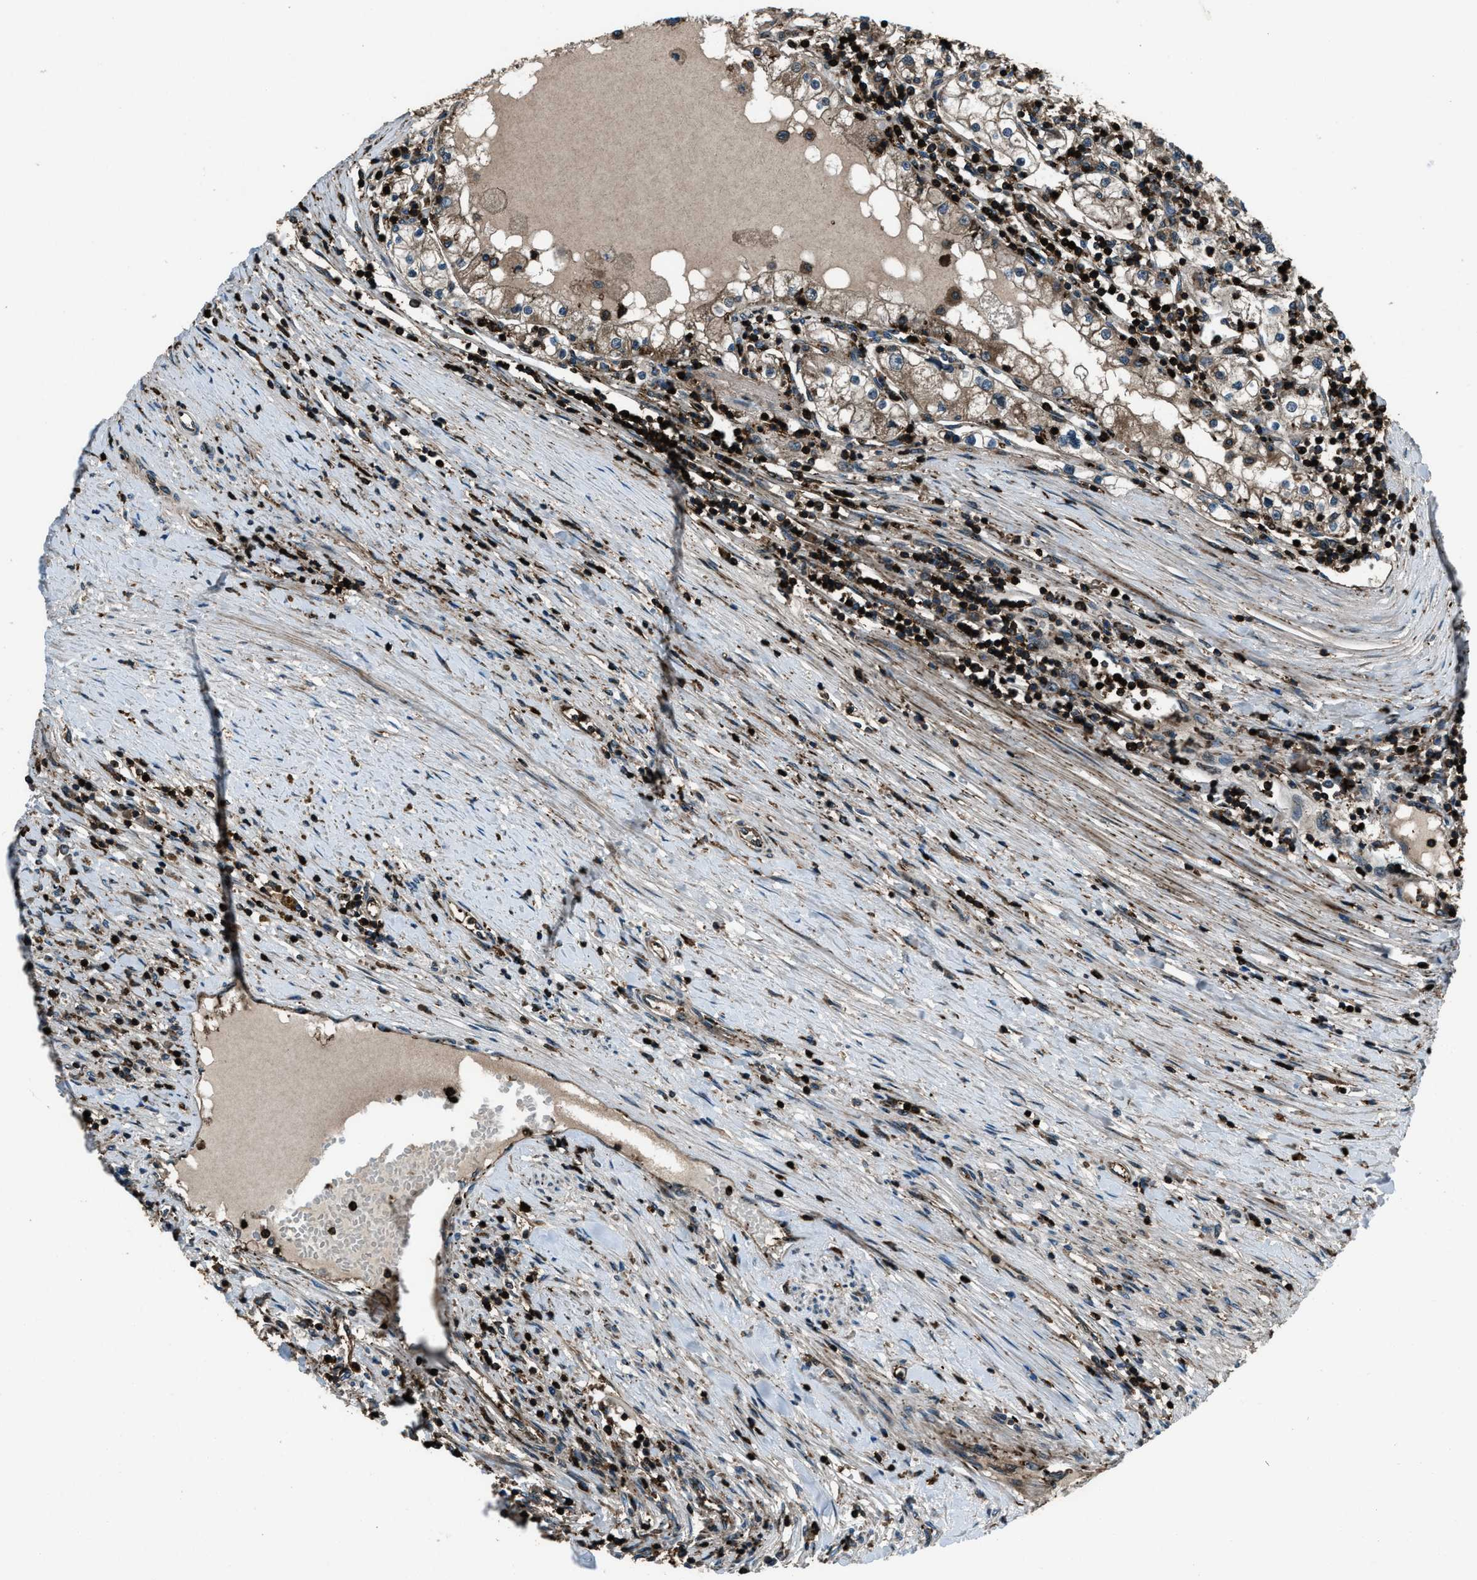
{"staining": {"intensity": "moderate", "quantity": ">75%", "location": "cytoplasmic/membranous"}, "tissue": "renal cancer", "cell_type": "Tumor cells", "image_type": "cancer", "snomed": [{"axis": "morphology", "description": "Adenocarcinoma, NOS"}, {"axis": "topography", "description": "Kidney"}], "caption": "Renal cancer (adenocarcinoma) was stained to show a protein in brown. There is medium levels of moderate cytoplasmic/membranous staining in approximately >75% of tumor cells.", "gene": "SNX30", "patient": {"sex": "male", "age": 68}}